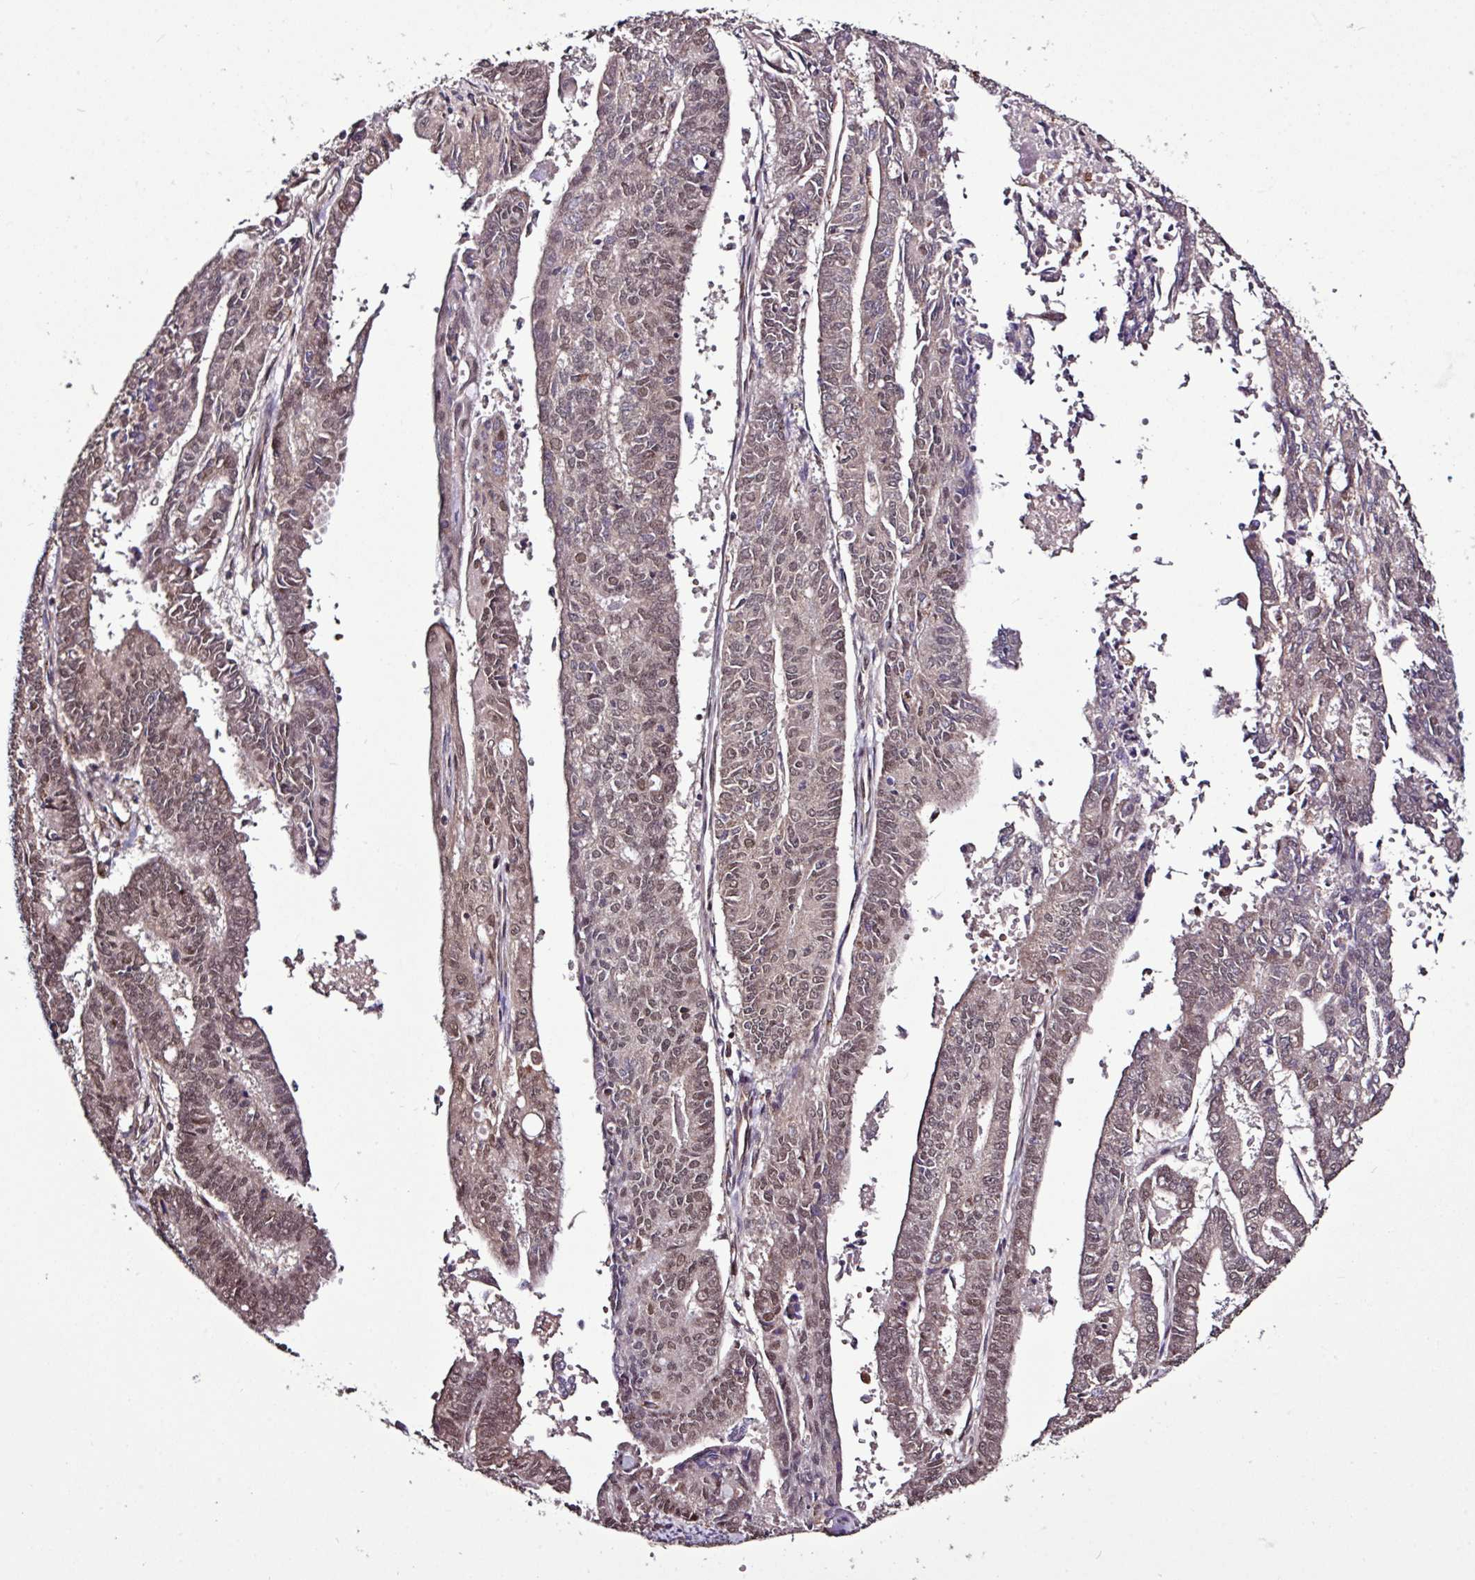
{"staining": {"intensity": "moderate", "quantity": "25%-75%", "location": "nuclear"}, "tissue": "endometrial cancer", "cell_type": "Tumor cells", "image_type": "cancer", "snomed": [{"axis": "morphology", "description": "Adenocarcinoma, NOS"}, {"axis": "topography", "description": "Endometrium"}], "caption": "Immunohistochemistry (DAB) staining of endometrial cancer (adenocarcinoma) shows moderate nuclear protein expression in about 25%-75% of tumor cells.", "gene": "SKIC2", "patient": {"sex": "female", "age": 59}}